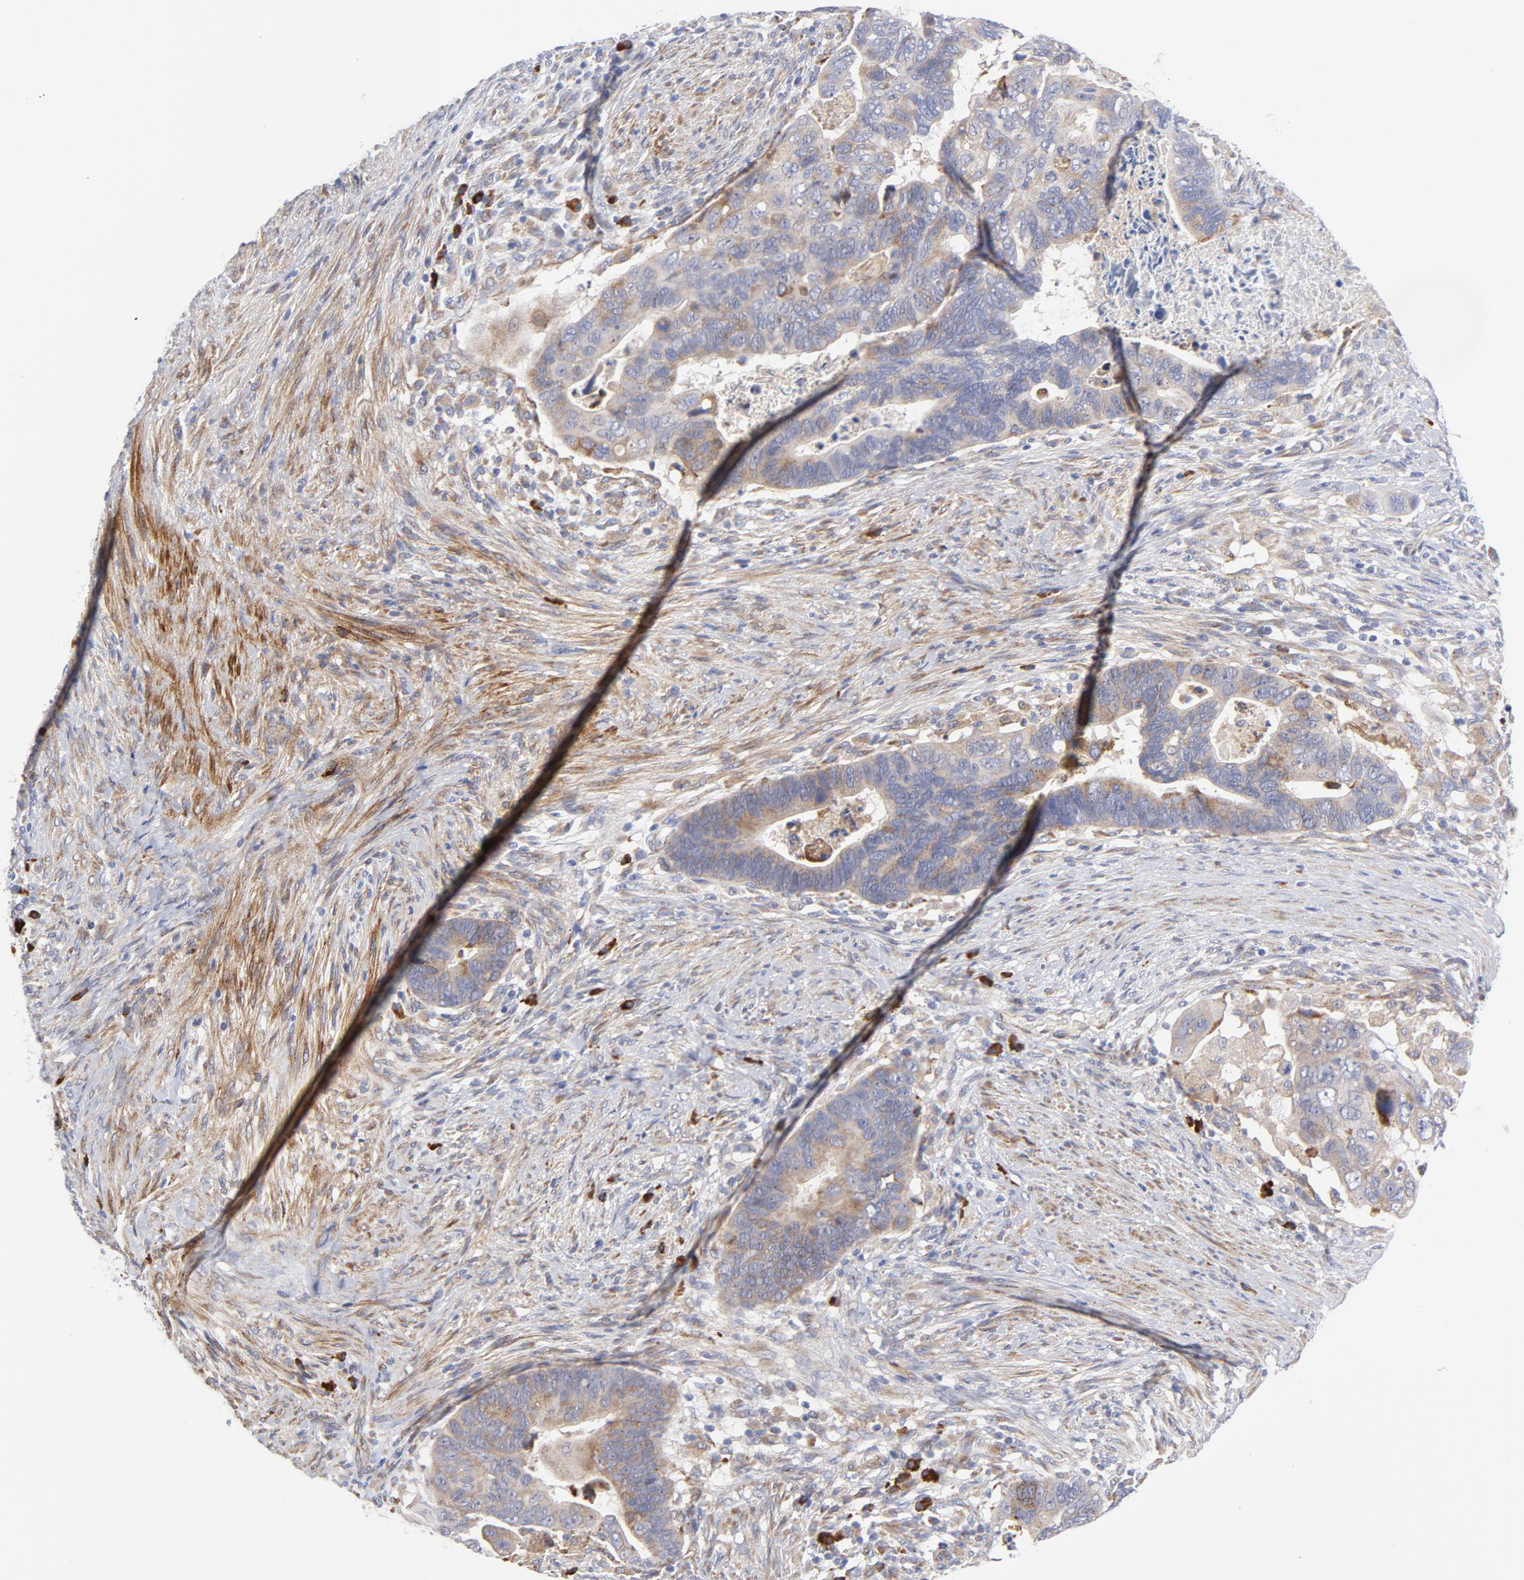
{"staining": {"intensity": "moderate", "quantity": "<25%", "location": "cytoplasmic/membranous"}, "tissue": "colorectal cancer", "cell_type": "Tumor cells", "image_type": "cancer", "snomed": [{"axis": "morphology", "description": "Adenocarcinoma, NOS"}, {"axis": "topography", "description": "Rectum"}], "caption": "A brown stain highlights moderate cytoplasmic/membranous staining of a protein in human adenocarcinoma (colorectal) tumor cells. (DAB = brown stain, brightfield microscopy at high magnification).", "gene": "RAPGEF3", "patient": {"sex": "male", "age": 53}}